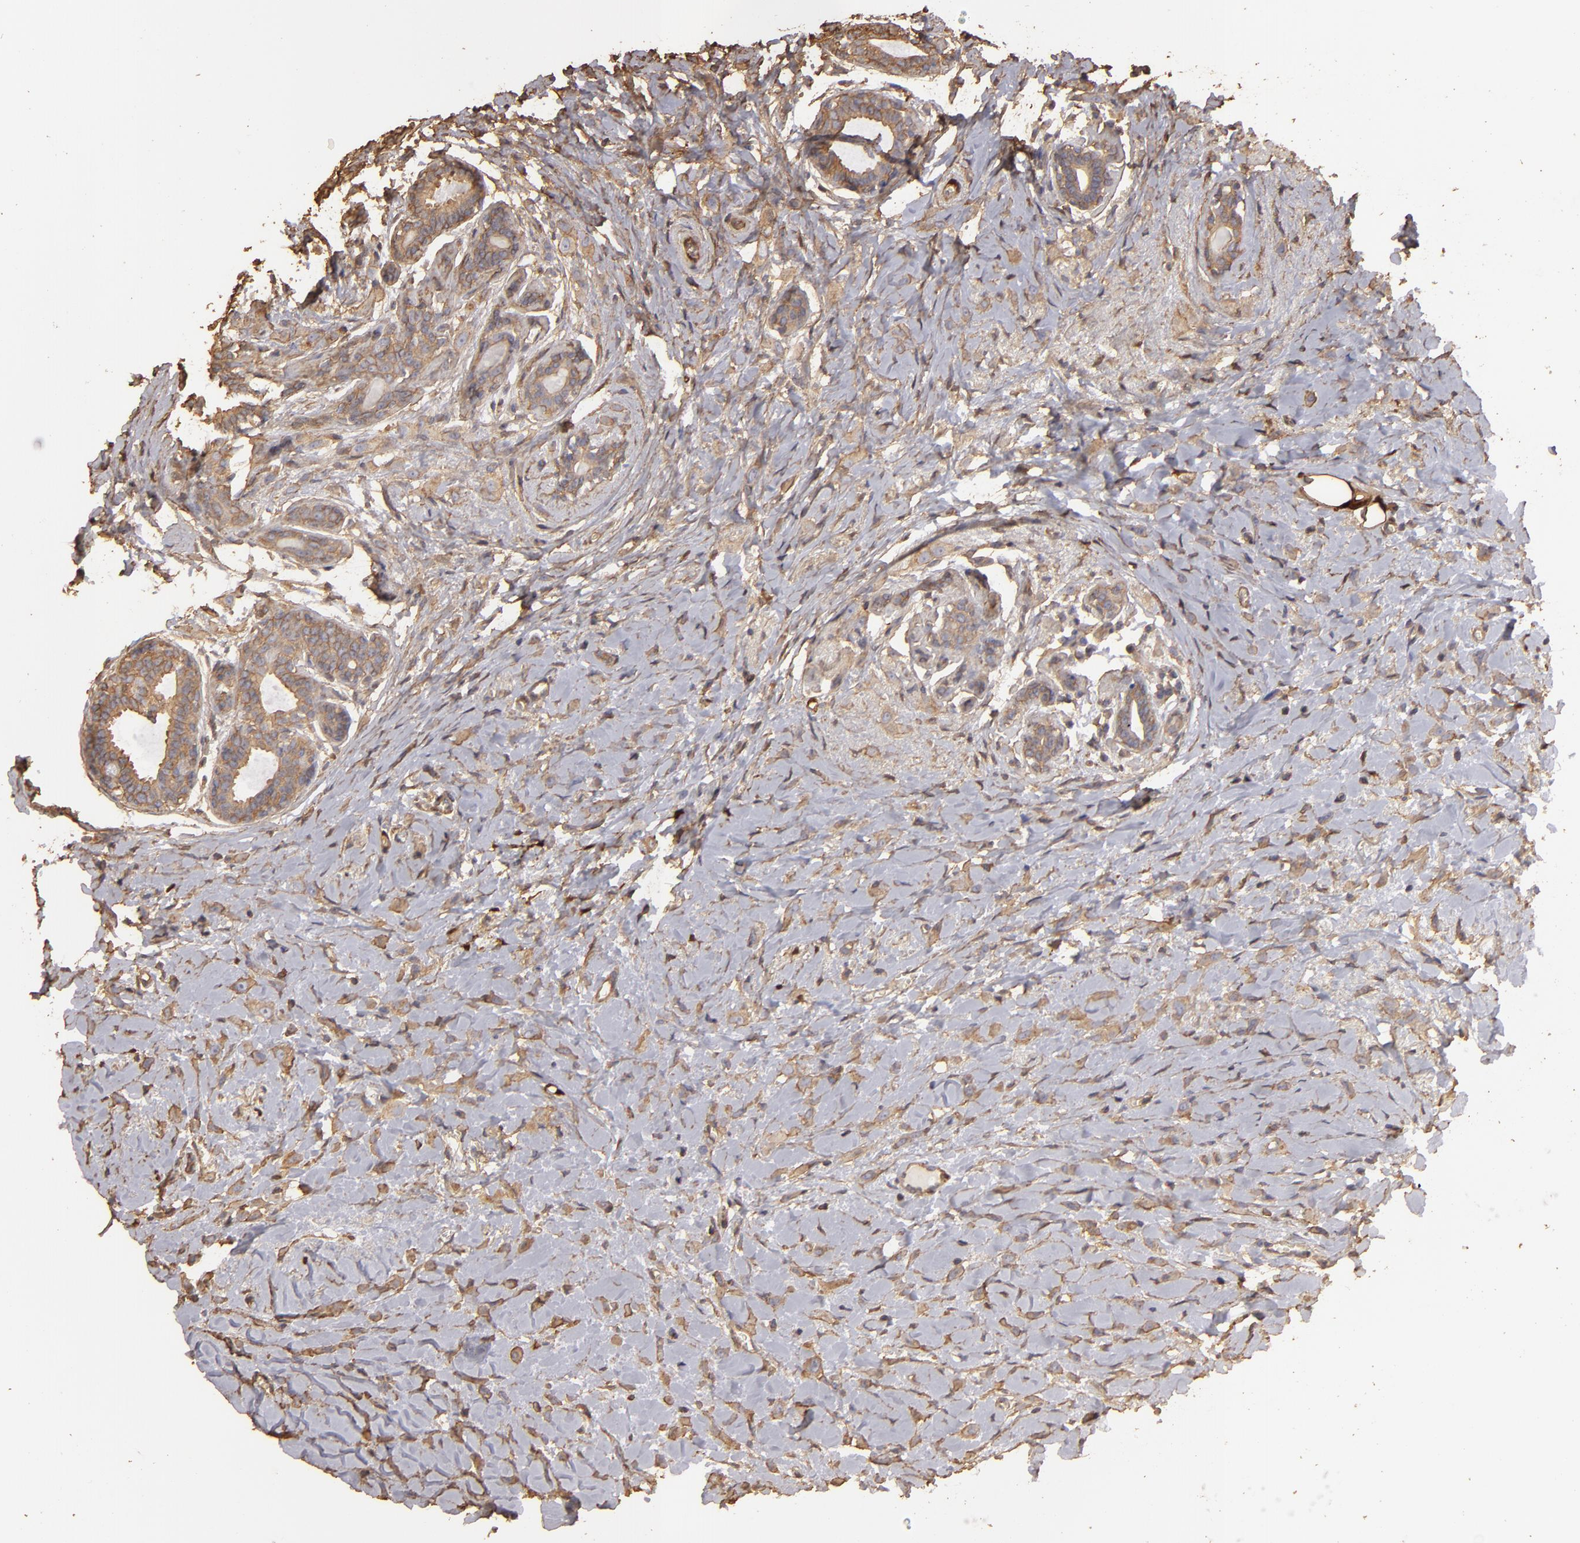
{"staining": {"intensity": "moderate", "quantity": ">75%", "location": "cytoplasmic/membranous"}, "tissue": "breast cancer", "cell_type": "Tumor cells", "image_type": "cancer", "snomed": [{"axis": "morphology", "description": "Lobular carcinoma"}, {"axis": "topography", "description": "Breast"}], "caption": "IHC micrograph of neoplastic tissue: breast cancer stained using immunohistochemistry (IHC) exhibits medium levels of moderate protein expression localized specifically in the cytoplasmic/membranous of tumor cells, appearing as a cytoplasmic/membranous brown color.", "gene": "HSPB6", "patient": {"sex": "female", "age": 57}}